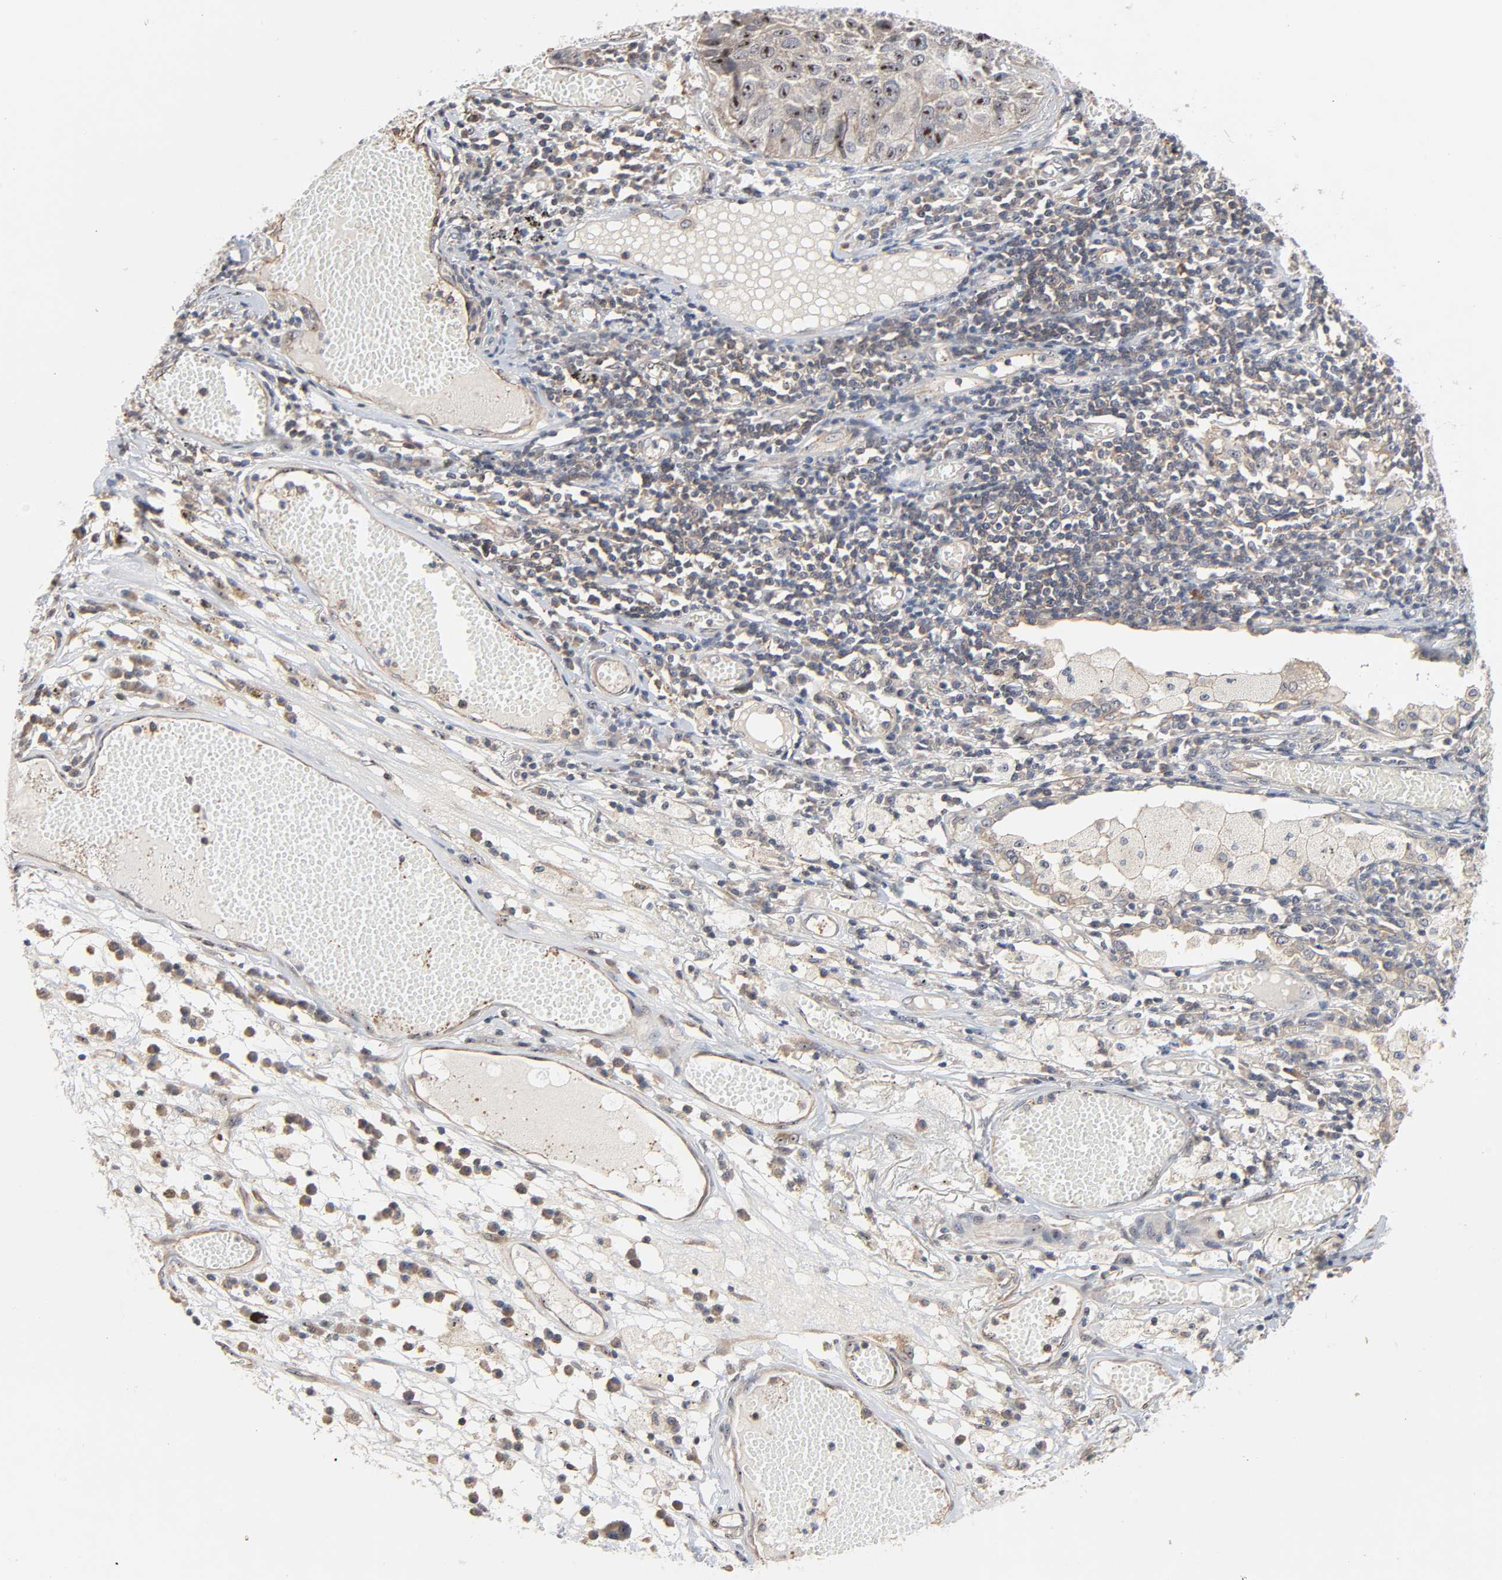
{"staining": {"intensity": "weak", "quantity": "25%-75%", "location": "cytoplasmic/membranous,nuclear"}, "tissue": "lung cancer", "cell_type": "Tumor cells", "image_type": "cancer", "snomed": [{"axis": "morphology", "description": "Squamous cell carcinoma, NOS"}, {"axis": "topography", "description": "Lung"}], "caption": "Human squamous cell carcinoma (lung) stained with a protein marker demonstrates weak staining in tumor cells.", "gene": "DDX10", "patient": {"sex": "male", "age": 71}}